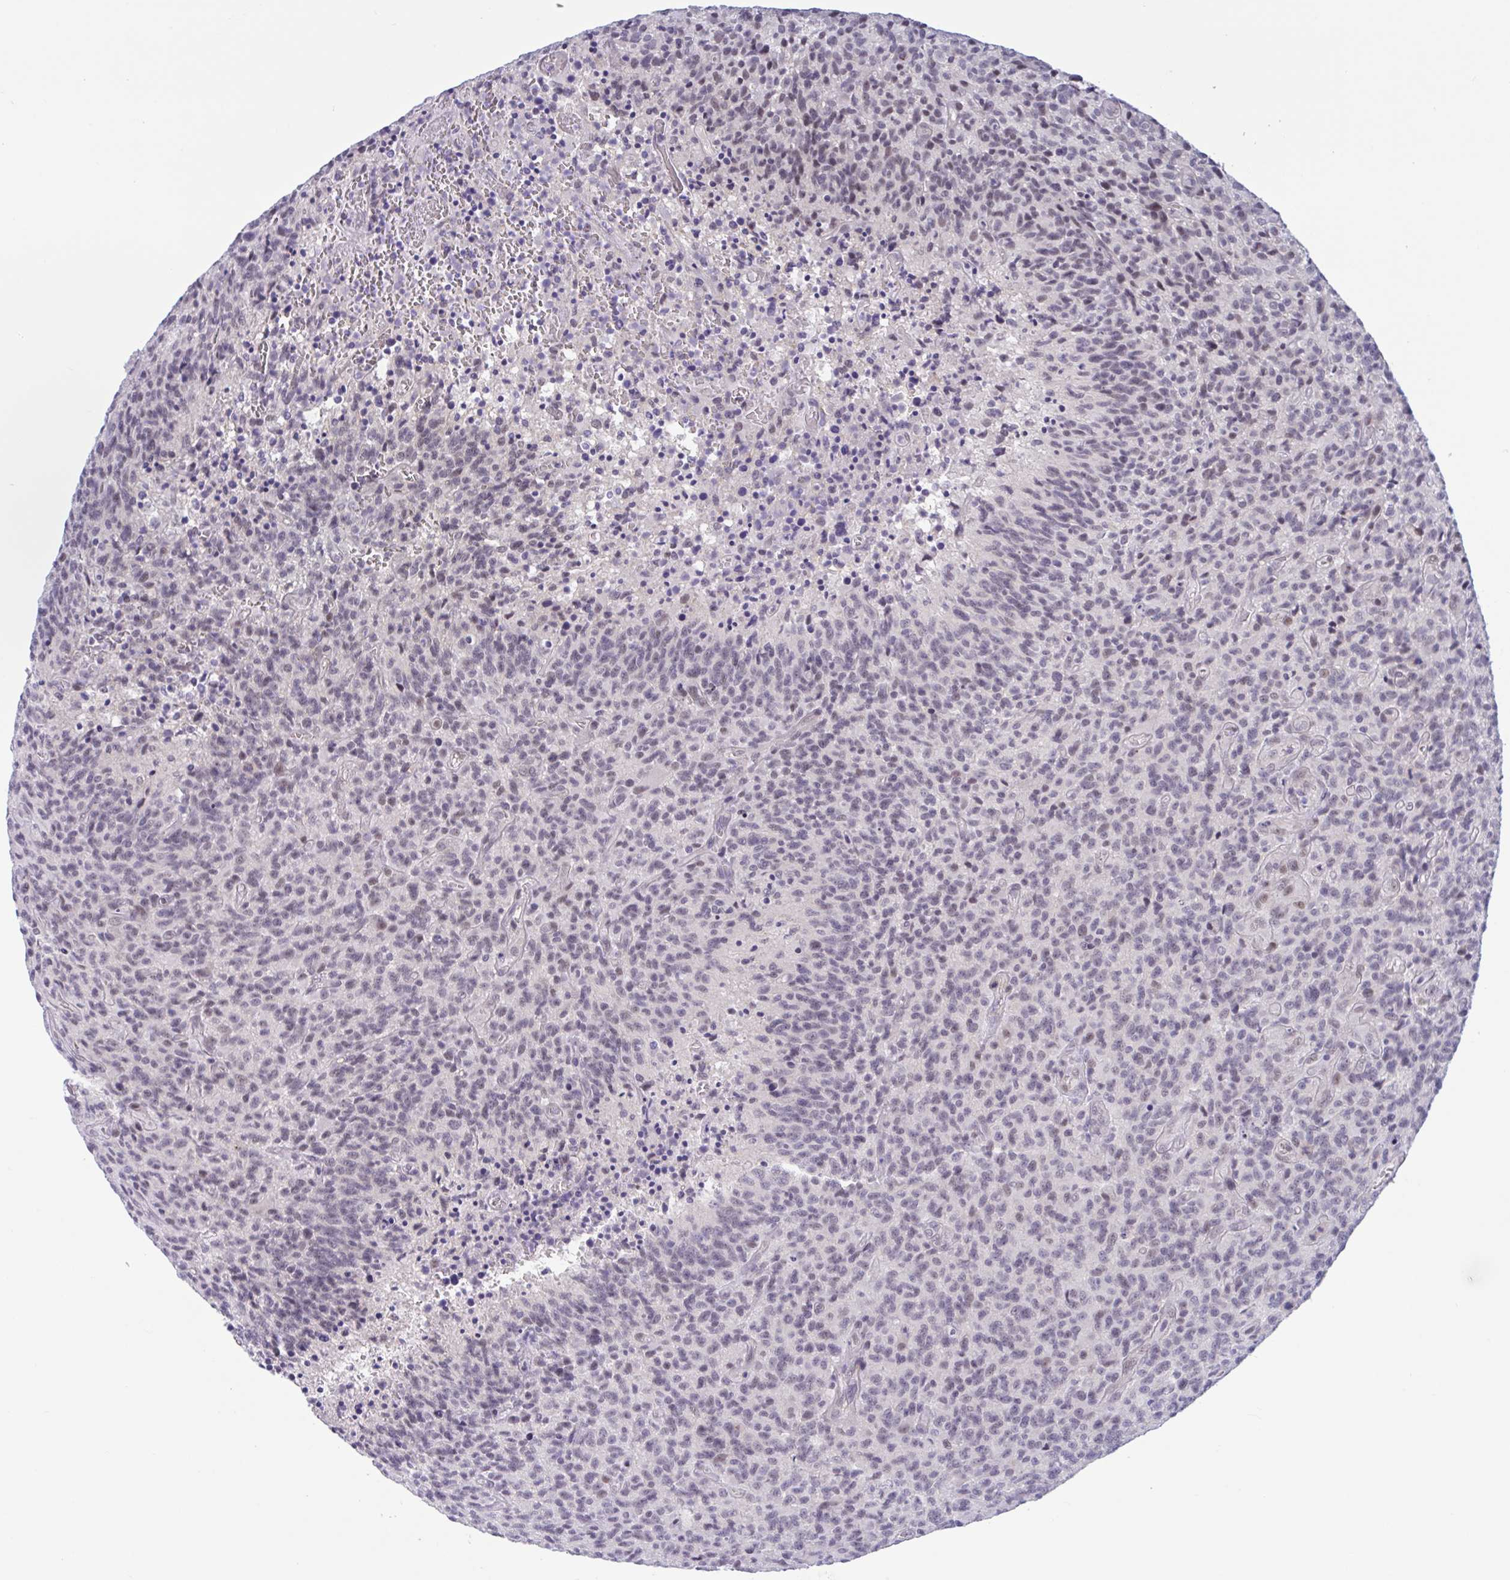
{"staining": {"intensity": "negative", "quantity": "none", "location": "none"}, "tissue": "glioma", "cell_type": "Tumor cells", "image_type": "cancer", "snomed": [{"axis": "morphology", "description": "Glioma, malignant, High grade"}, {"axis": "topography", "description": "Brain"}], "caption": "Tumor cells are negative for protein expression in human high-grade glioma (malignant). Nuclei are stained in blue.", "gene": "CNGB3", "patient": {"sex": "male", "age": 76}}